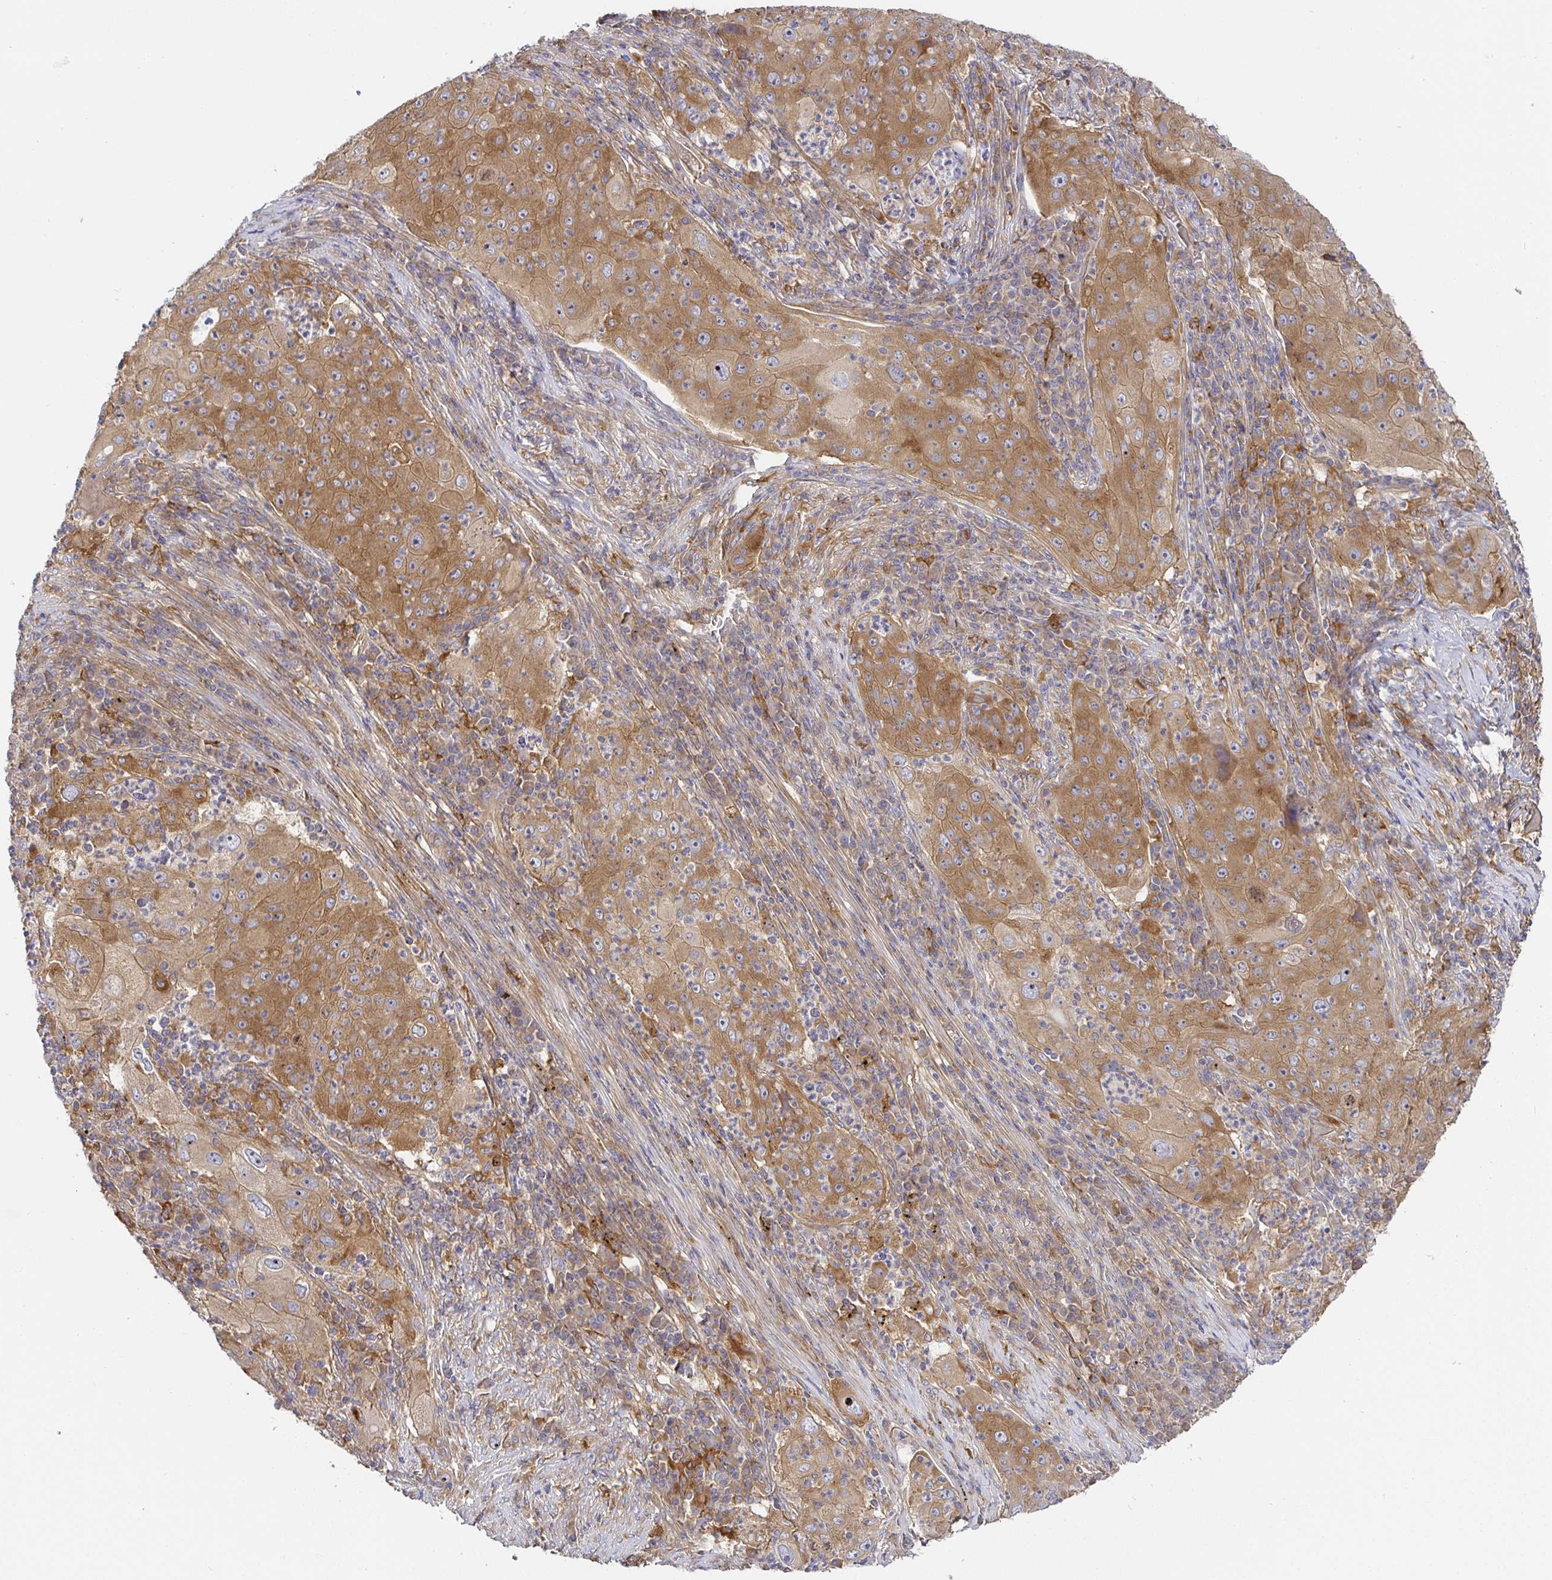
{"staining": {"intensity": "moderate", "quantity": ">75%", "location": "cytoplasmic/membranous"}, "tissue": "lung cancer", "cell_type": "Tumor cells", "image_type": "cancer", "snomed": [{"axis": "morphology", "description": "Squamous cell carcinoma, NOS"}, {"axis": "topography", "description": "Lung"}], "caption": "A micrograph of lung cancer stained for a protein shows moderate cytoplasmic/membranous brown staining in tumor cells.", "gene": "SNX8", "patient": {"sex": "female", "age": 59}}